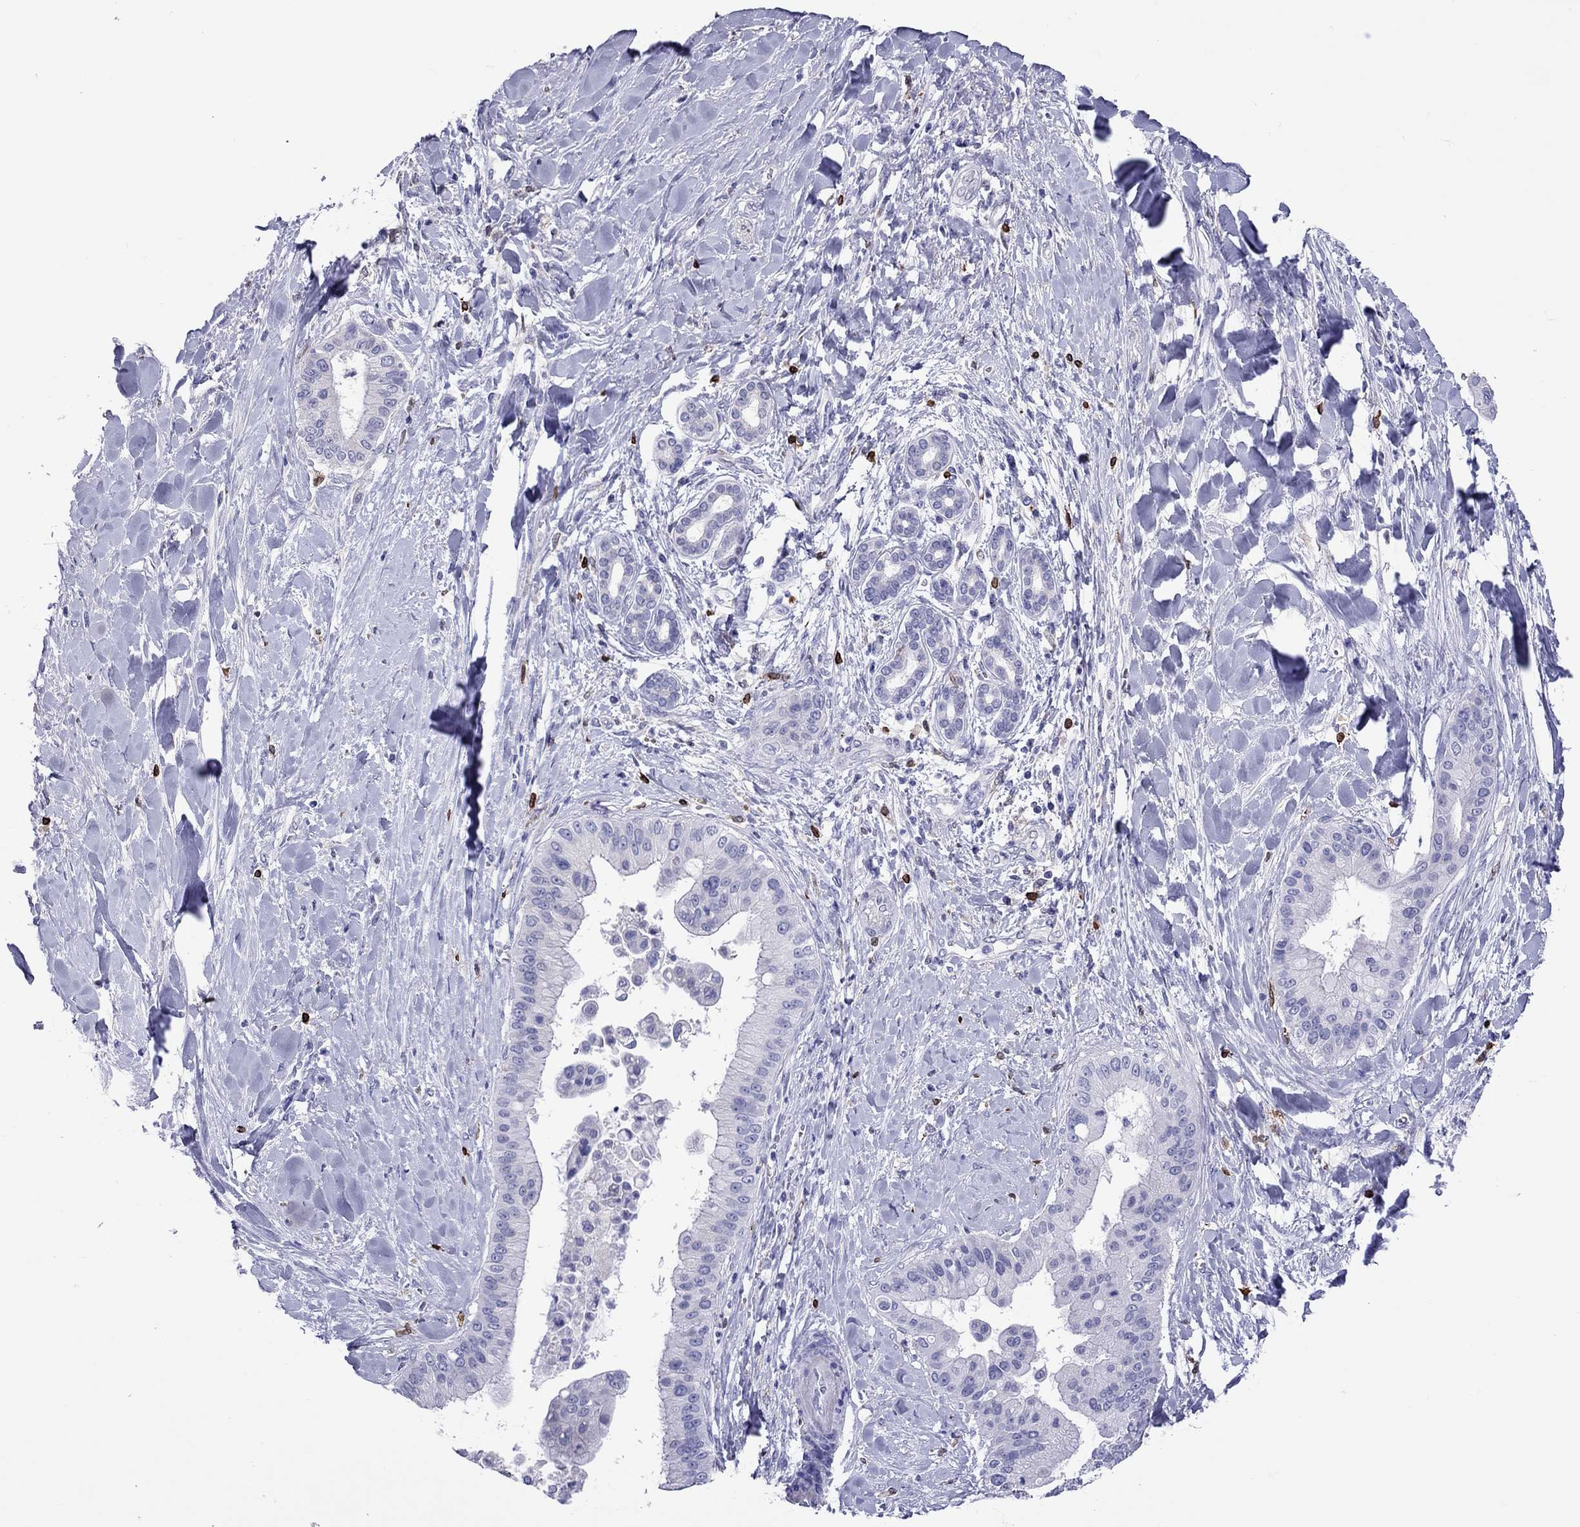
{"staining": {"intensity": "negative", "quantity": "none", "location": "none"}, "tissue": "liver cancer", "cell_type": "Tumor cells", "image_type": "cancer", "snomed": [{"axis": "morphology", "description": "Cholangiocarcinoma"}, {"axis": "topography", "description": "Liver"}], "caption": "Human liver cancer stained for a protein using IHC reveals no expression in tumor cells.", "gene": "ADORA2A", "patient": {"sex": "female", "age": 54}}